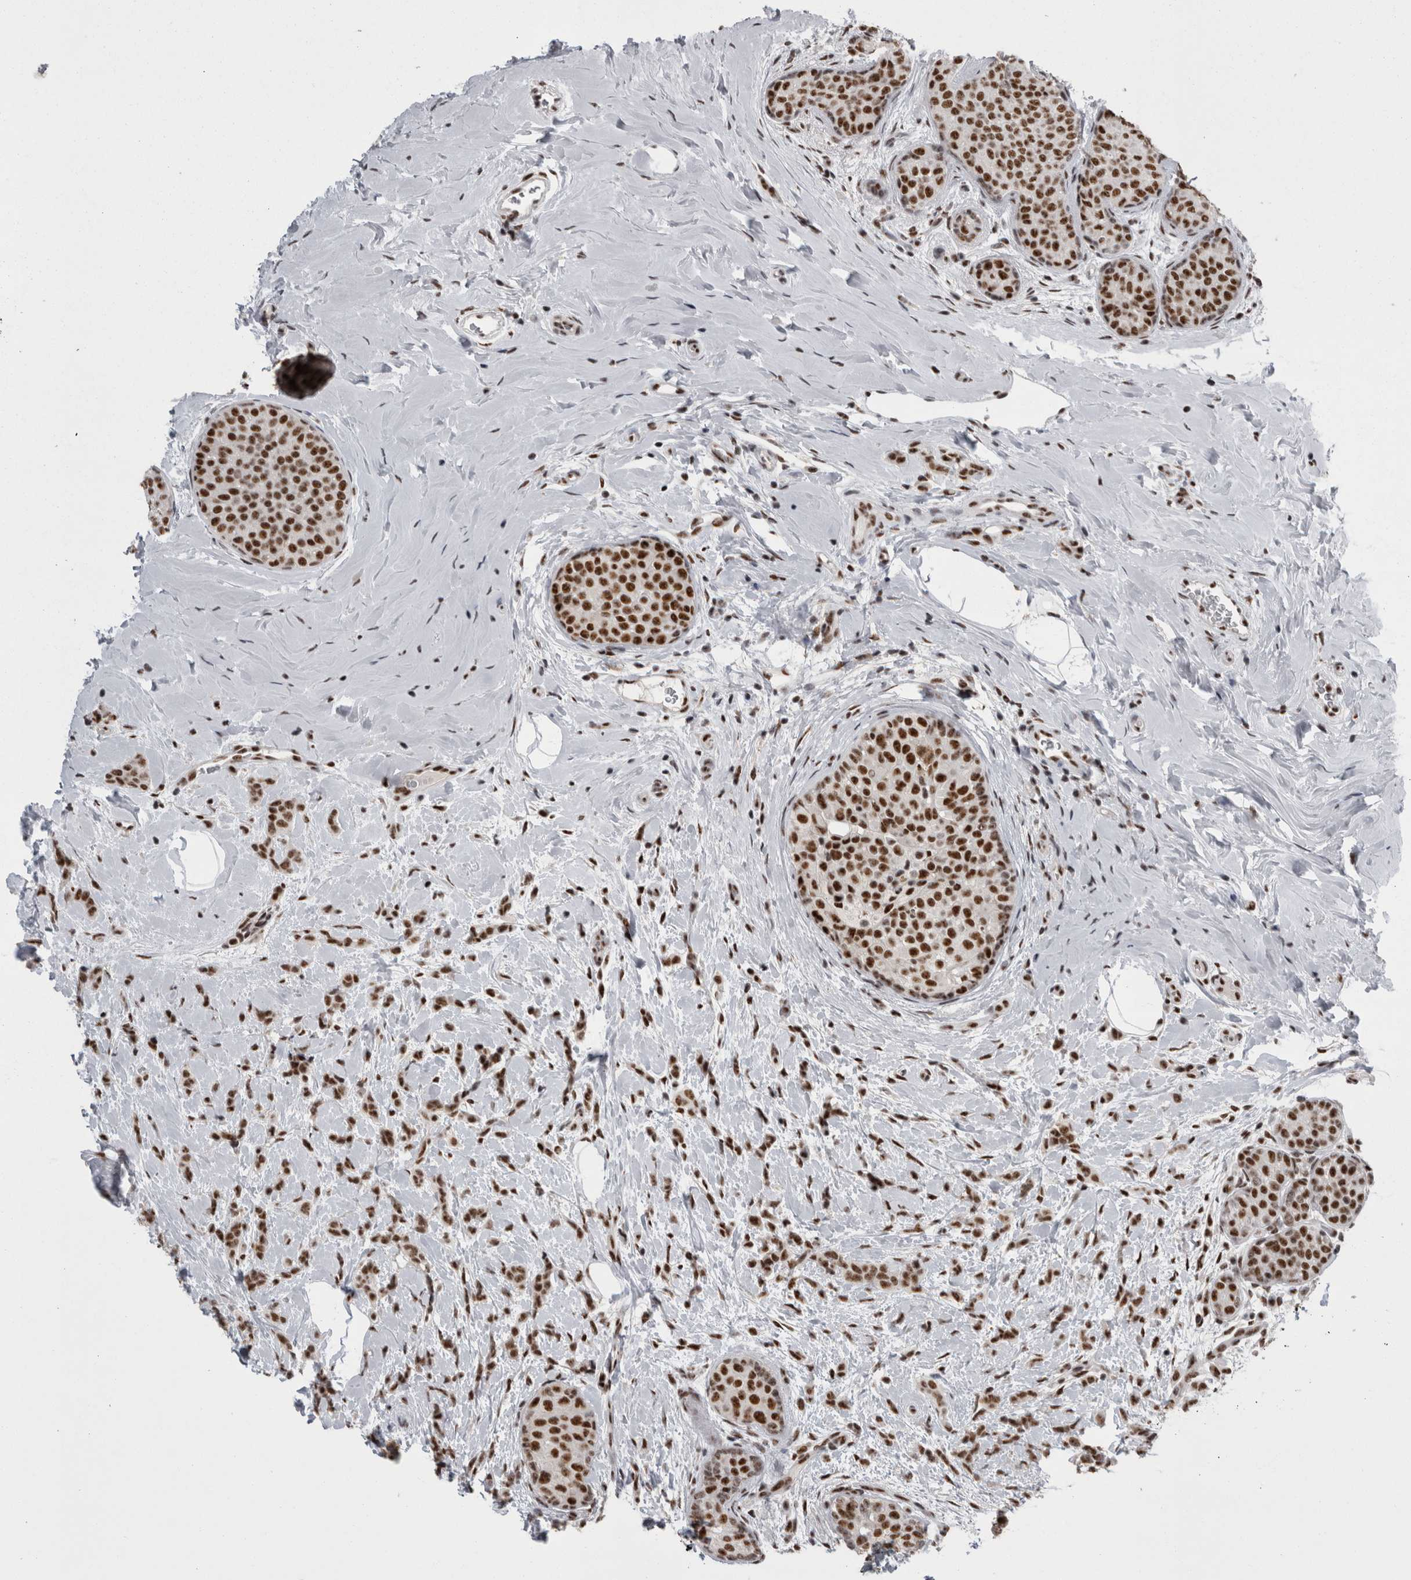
{"staining": {"intensity": "strong", "quantity": ">75%", "location": "nuclear"}, "tissue": "breast cancer", "cell_type": "Tumor cells", "image_type": "cancer", "snomed": [{"axis": "morphology", "description": "Lobular carcinoma, in situ"}, {"axis": "morphology", "description": "Lobular carcinoma"}, {"axis": "topography", "description": "Breast"}], "caption": "A photomicrograph showing strong nuclear expression in approximately >75% of tumor cells in breast cancer (lobular carcinoma in situ), as visualized by brown immunohistochemical staining.", "gene": "SNRNP40", "patient": {"sex": "female", "age": 41}}